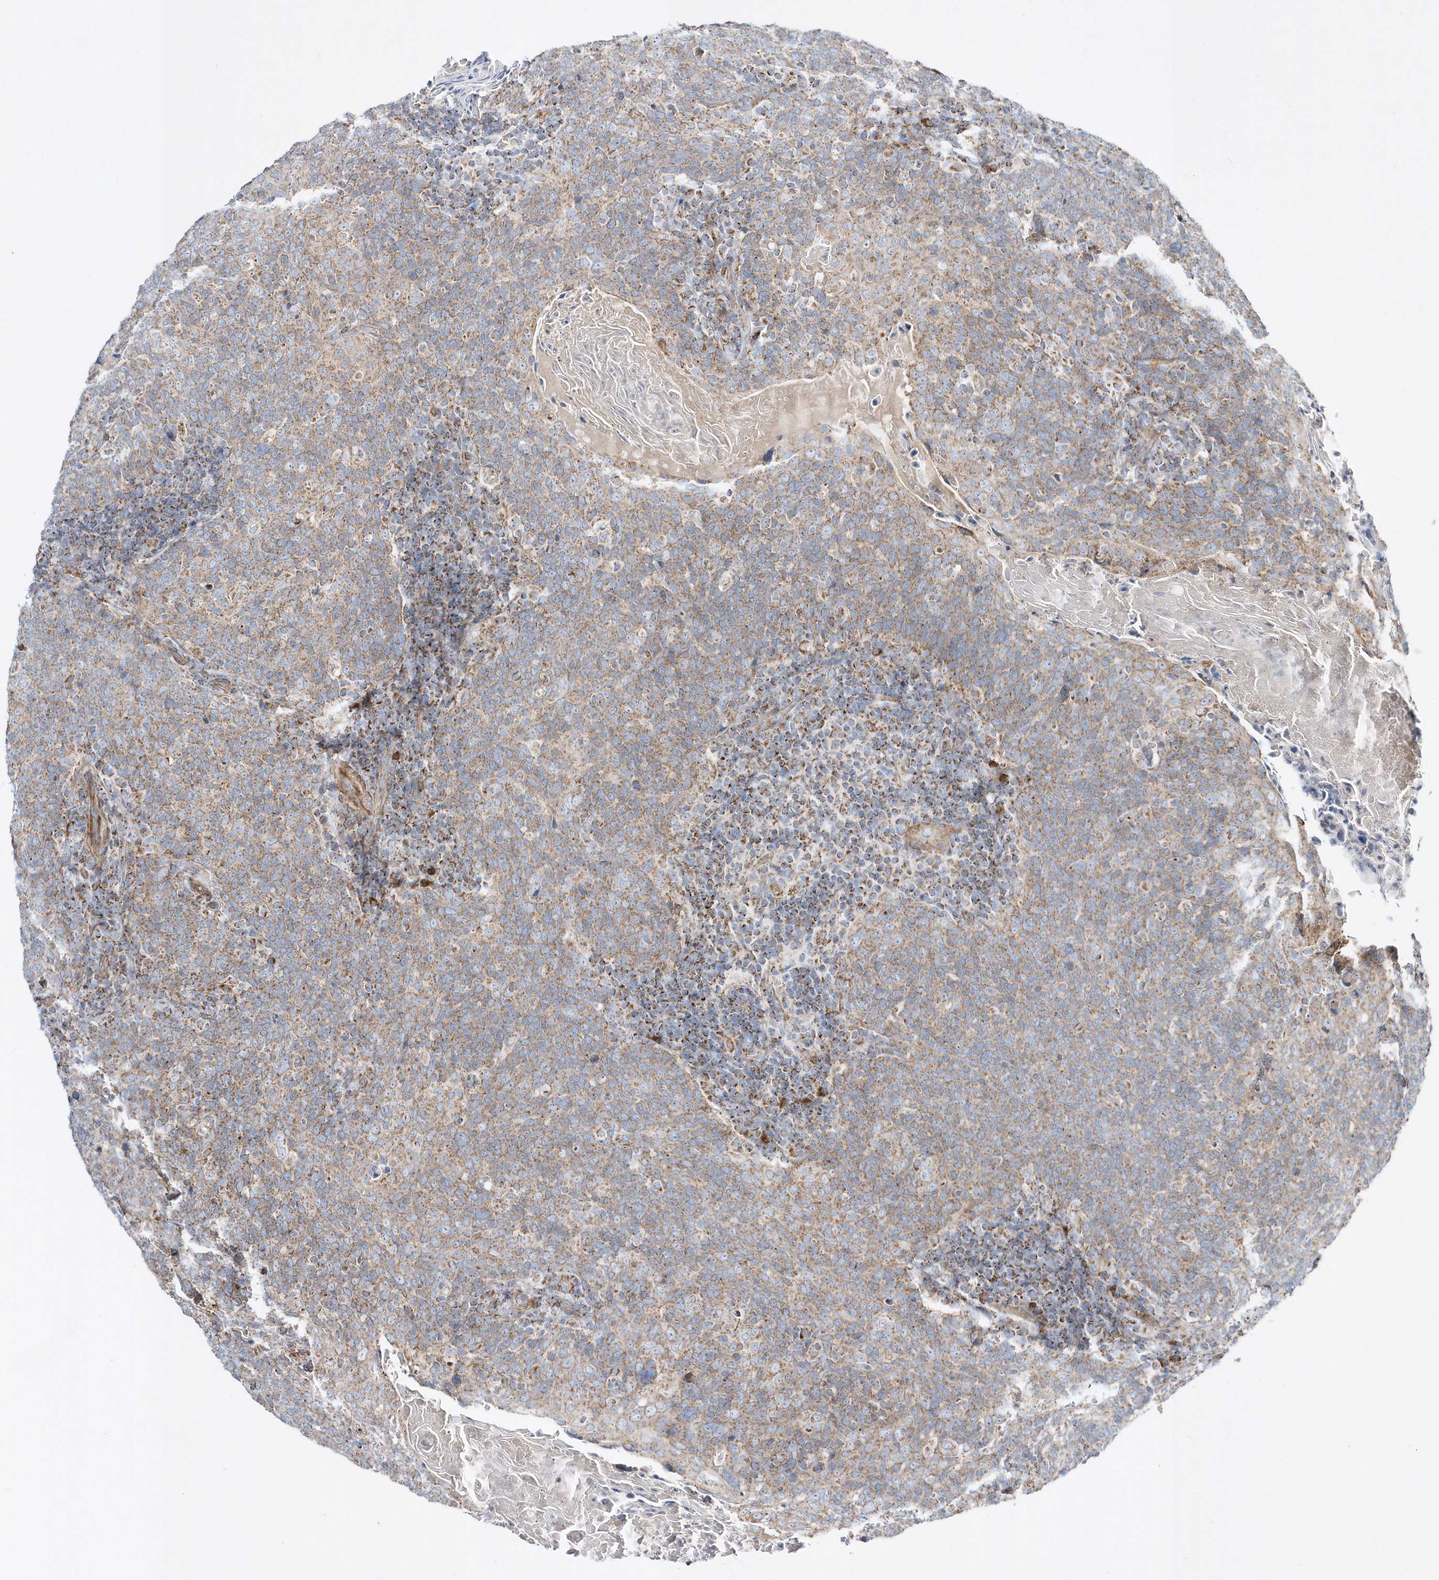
{"staining": {"intensity": "moderate", "quantity": ">75%", "location": "cytoplasmic/membranous"}, "tissue": "head and neck cancer", "cell_type": "Tumor cells", "image_type": "cancer", "snomed": [{"axis": "morphology", "description": "Squamous cell carcinoma, NOS"}, {"axis": "morphology", "description": "Squamous cell carcinoma, metastatic, NOS"}, {"axis": "topography", "description": "Lymph node"}, {"axis": "topography", "description": "Head-Neck"}], "caption": "There is medium levels of moderate cytoplasmic/membranous positivity in tumor cells of head and neck squamous cell carcinoma, as demonstrated by immunohistochemical staining (brown color).", "gene": "OPA1", "patient": {"sex": "male", "age": 62}}